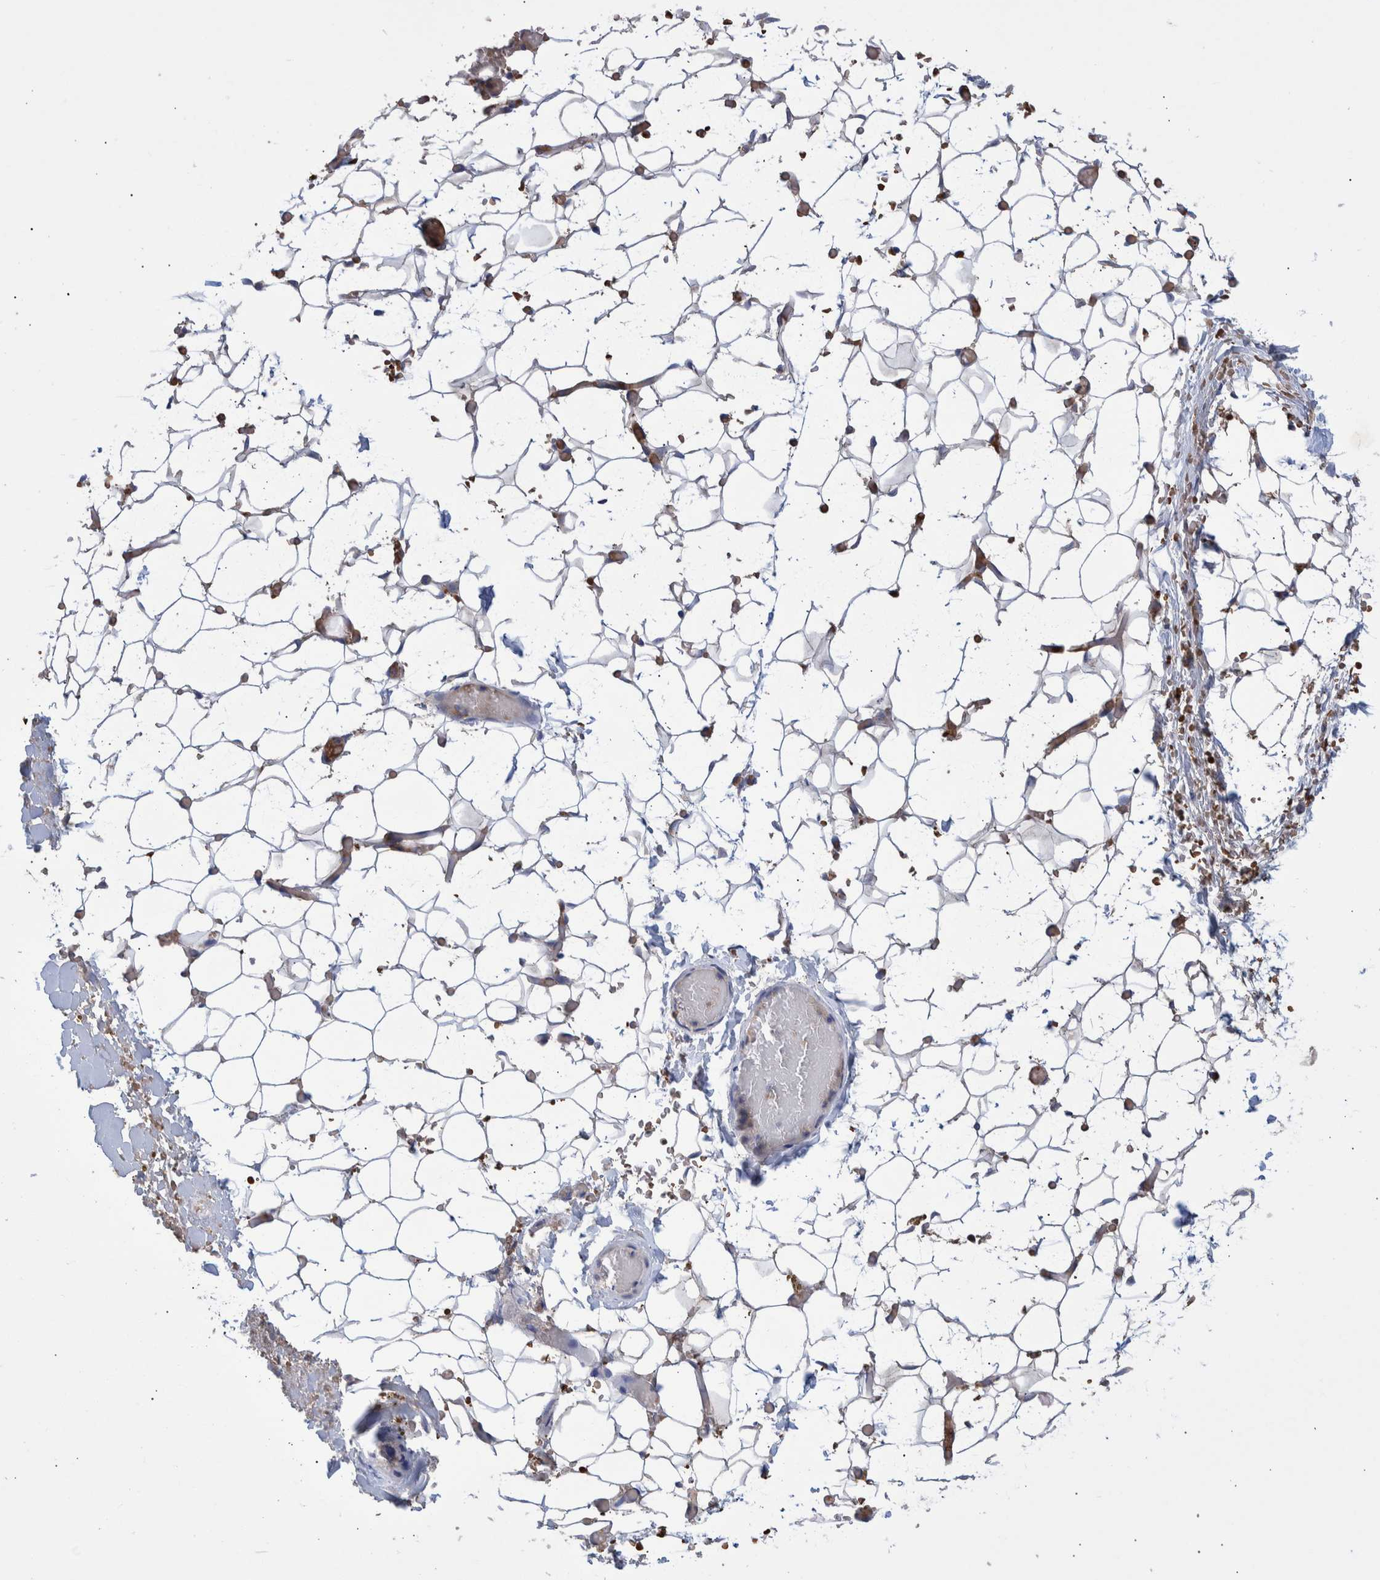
{"staining": {"intensity": "negative", "quantity": "none", "location": "none"}, "tissue": "adipose tissue", "cell_type": "Adipocytes", "image_type": "normal", "snomed": [{"axis": "morphology", "description": "Normal tissue, NOS"}, {"axis": "topography", "description": "Kidney"}, {"axis": "topography", "description": "Peripheral nerve tissue"}], "caption": "Benign adipose tissue was stained to show a protein in brown. There is no significant positivity in adipocytes. Nuclei are stained in blue.", "gene": "DLL4", "patient": {"sex": "male", "age": 7}}